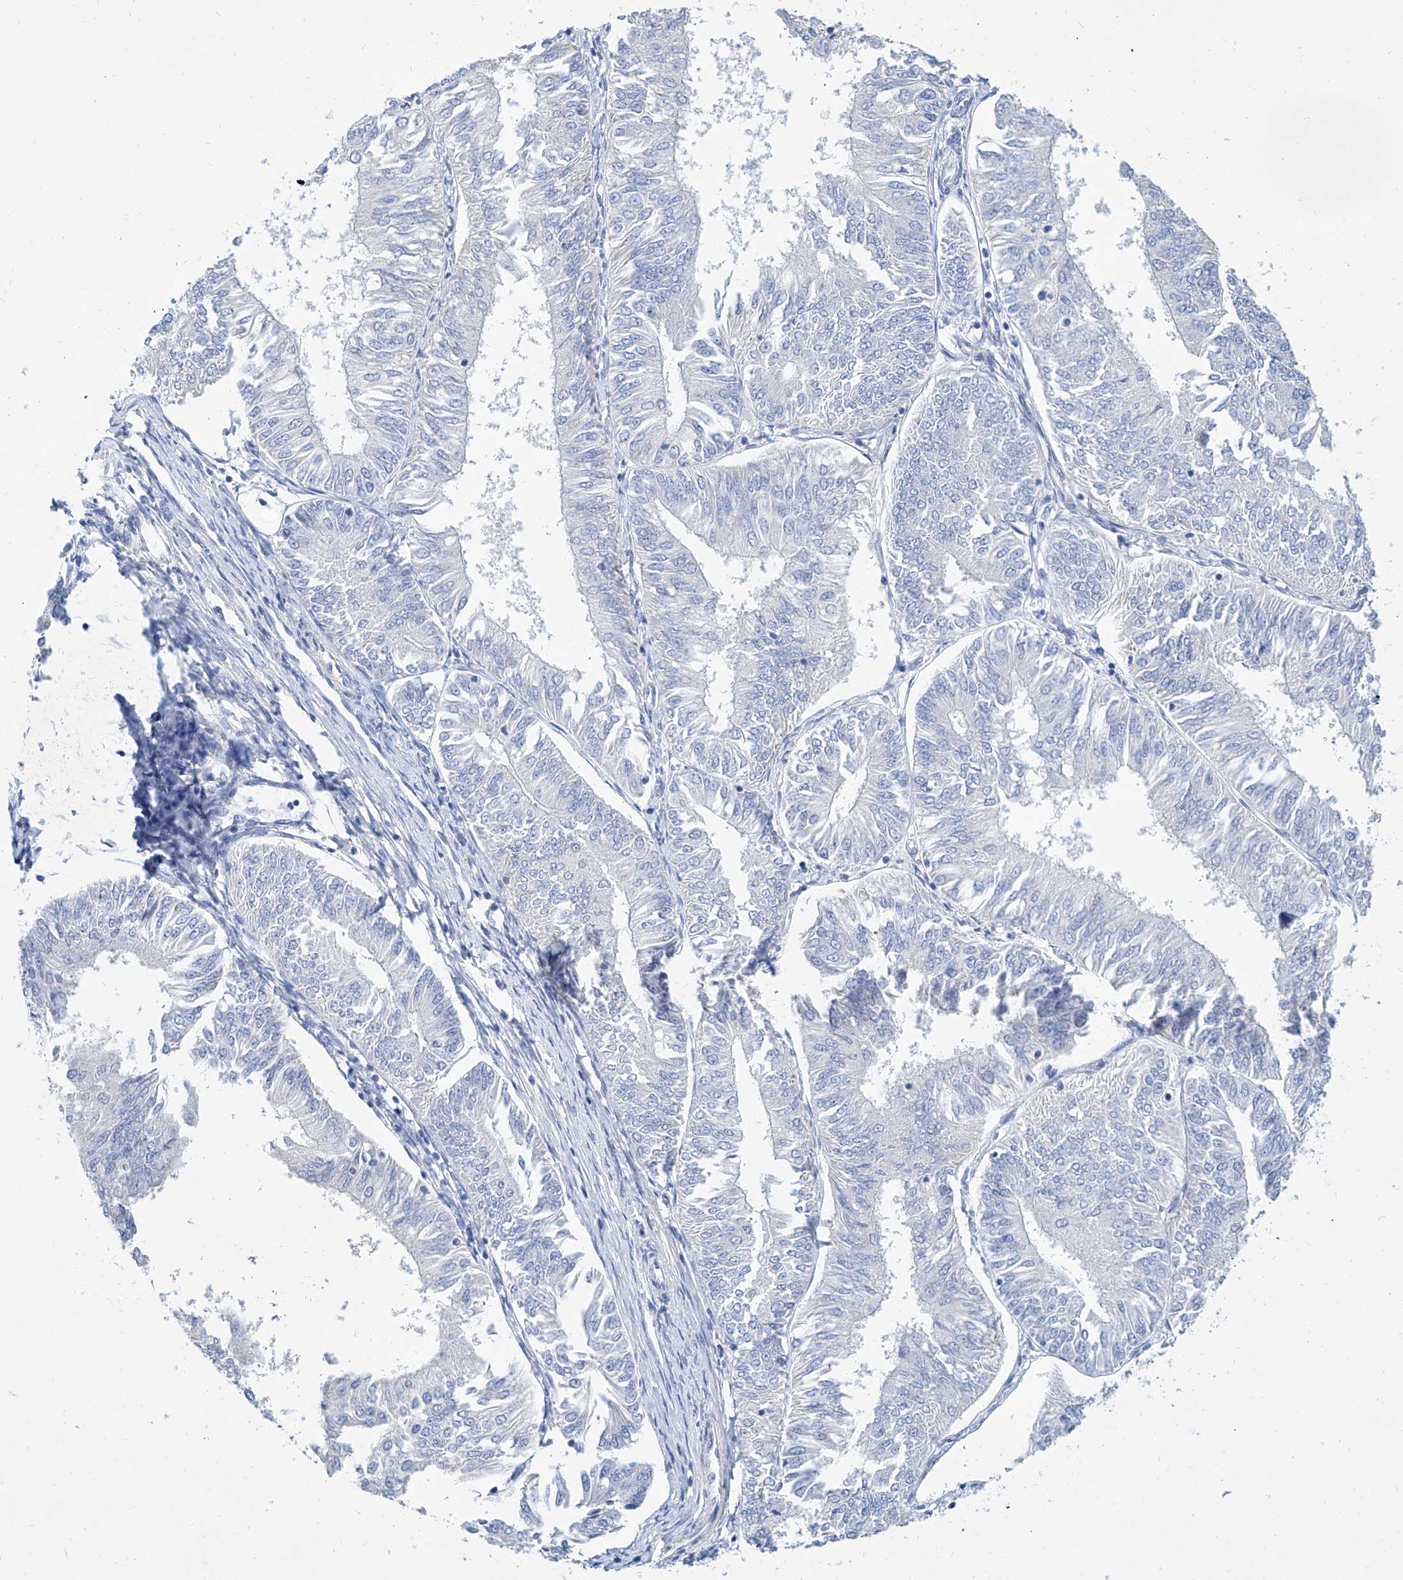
{"staining": {"intensity": "negative", "quantity": "none", "location": "none"}, "tissue": "endometrial cancer", "cell_type": "Tumor cells", "image_type": "cancer", "snomed": [{"axis": "morphology", "description": "Adenocarcinoma, NOS"}, {"axis": "topography", "description": "Endometrium"}], "caption": "Protein analysis of adenocarcinoma (endometrial) reveals no significant staining in tumor cells. Brightfield microscopy of immunohistochemistry stained with DAB (3,3'-diaminobenzidine) (brown) and hematoxylin (blue), captured at high magnification.", "gene": "BPTF", "patient": {"sex": "female", "age": 58}}